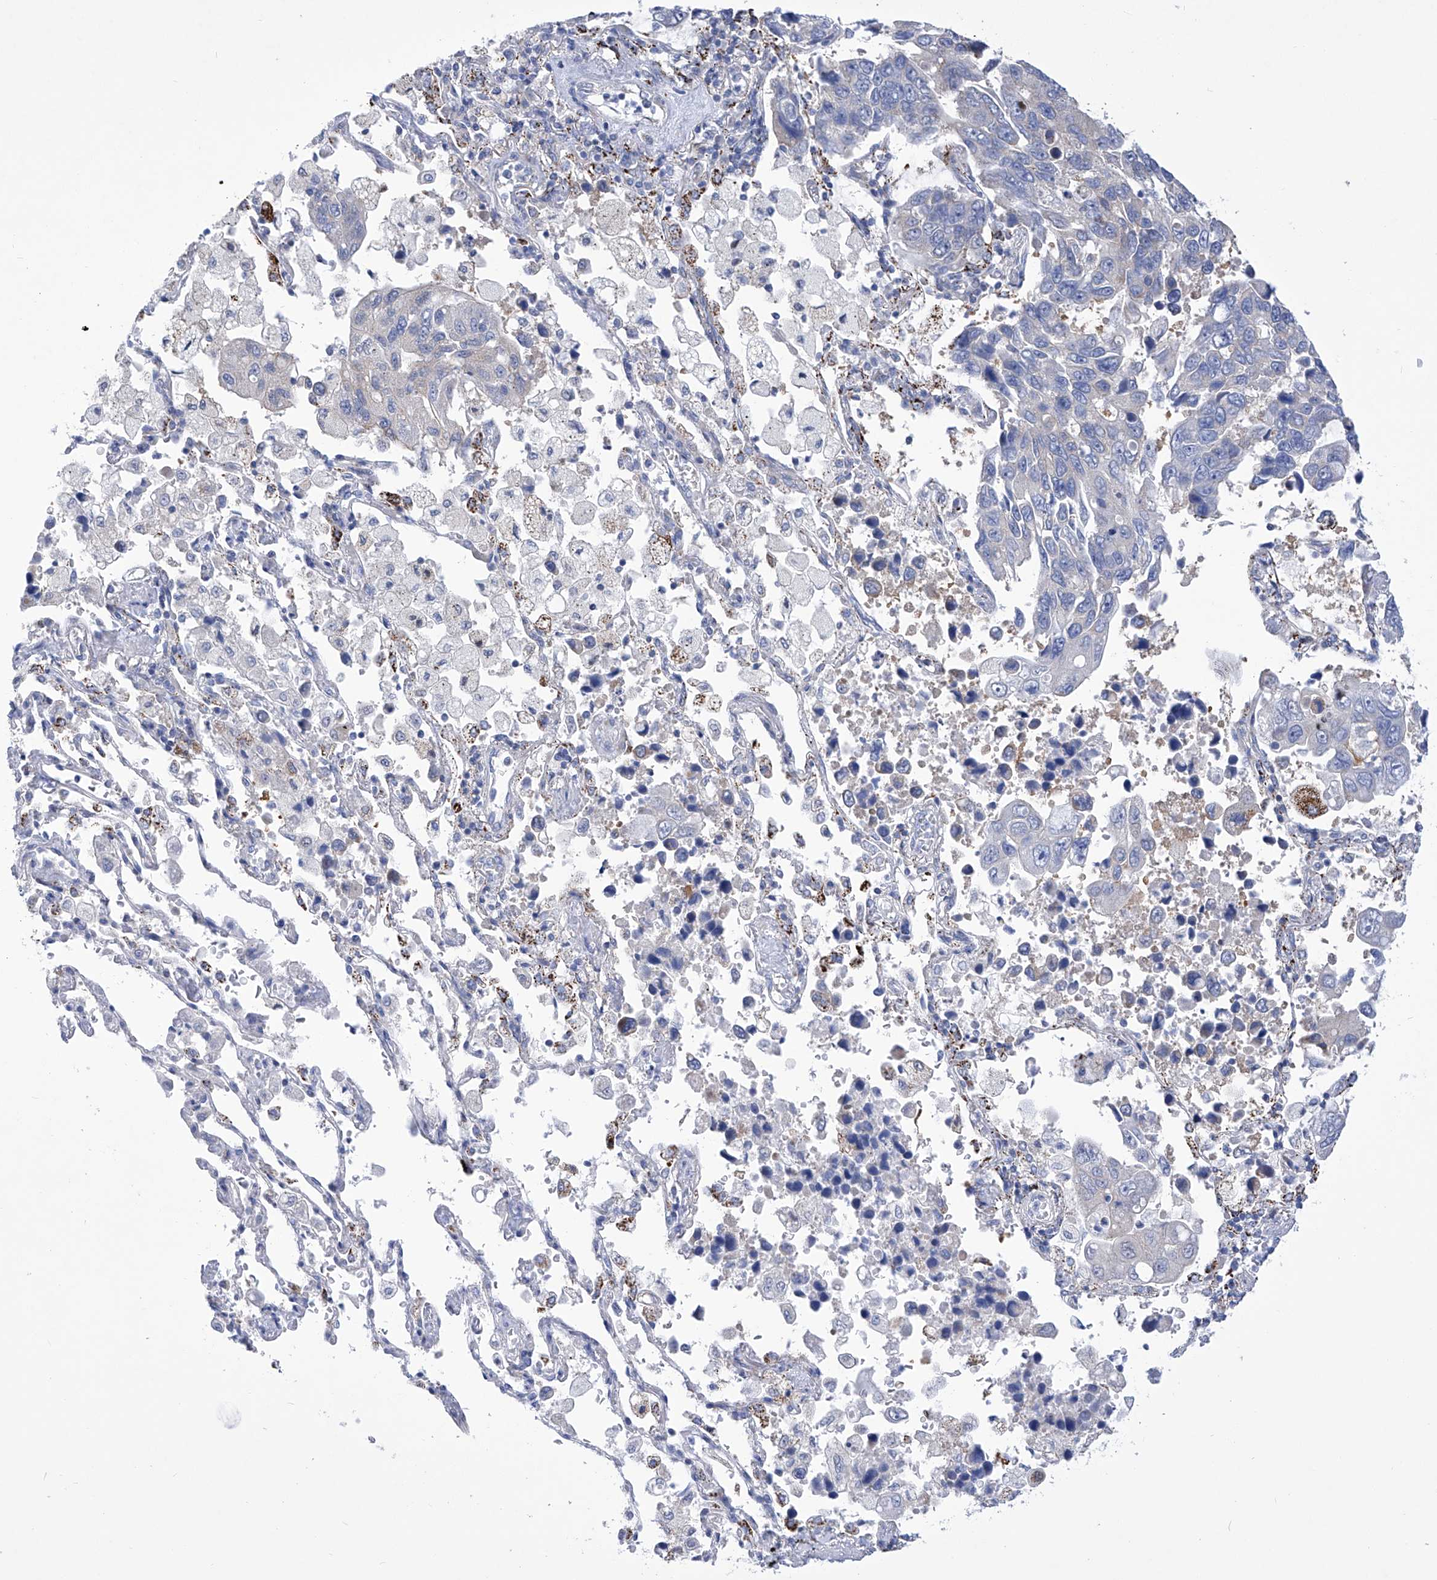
{"staining": {"intensity": "negative", "quantity": "none", "location": "none"}, "tissue": "lung cancer", "cell_type": "Tumor cells", "image_type": "cancer", "snomed": [{"axis": "morphology", "description": "Adenocarcinoma, NOS"}, {"axis": "topography", "description": "Lung"}], "caption": "This photomicrograph is of lung cancer (adenocarcinoma) stained with IHC to label a protein in brown with the nuclei are counter-stained blue. There is no positivity in tumor cells.", "gene": "C1orf87", "patient": {"sex": "male", "age": 64}}